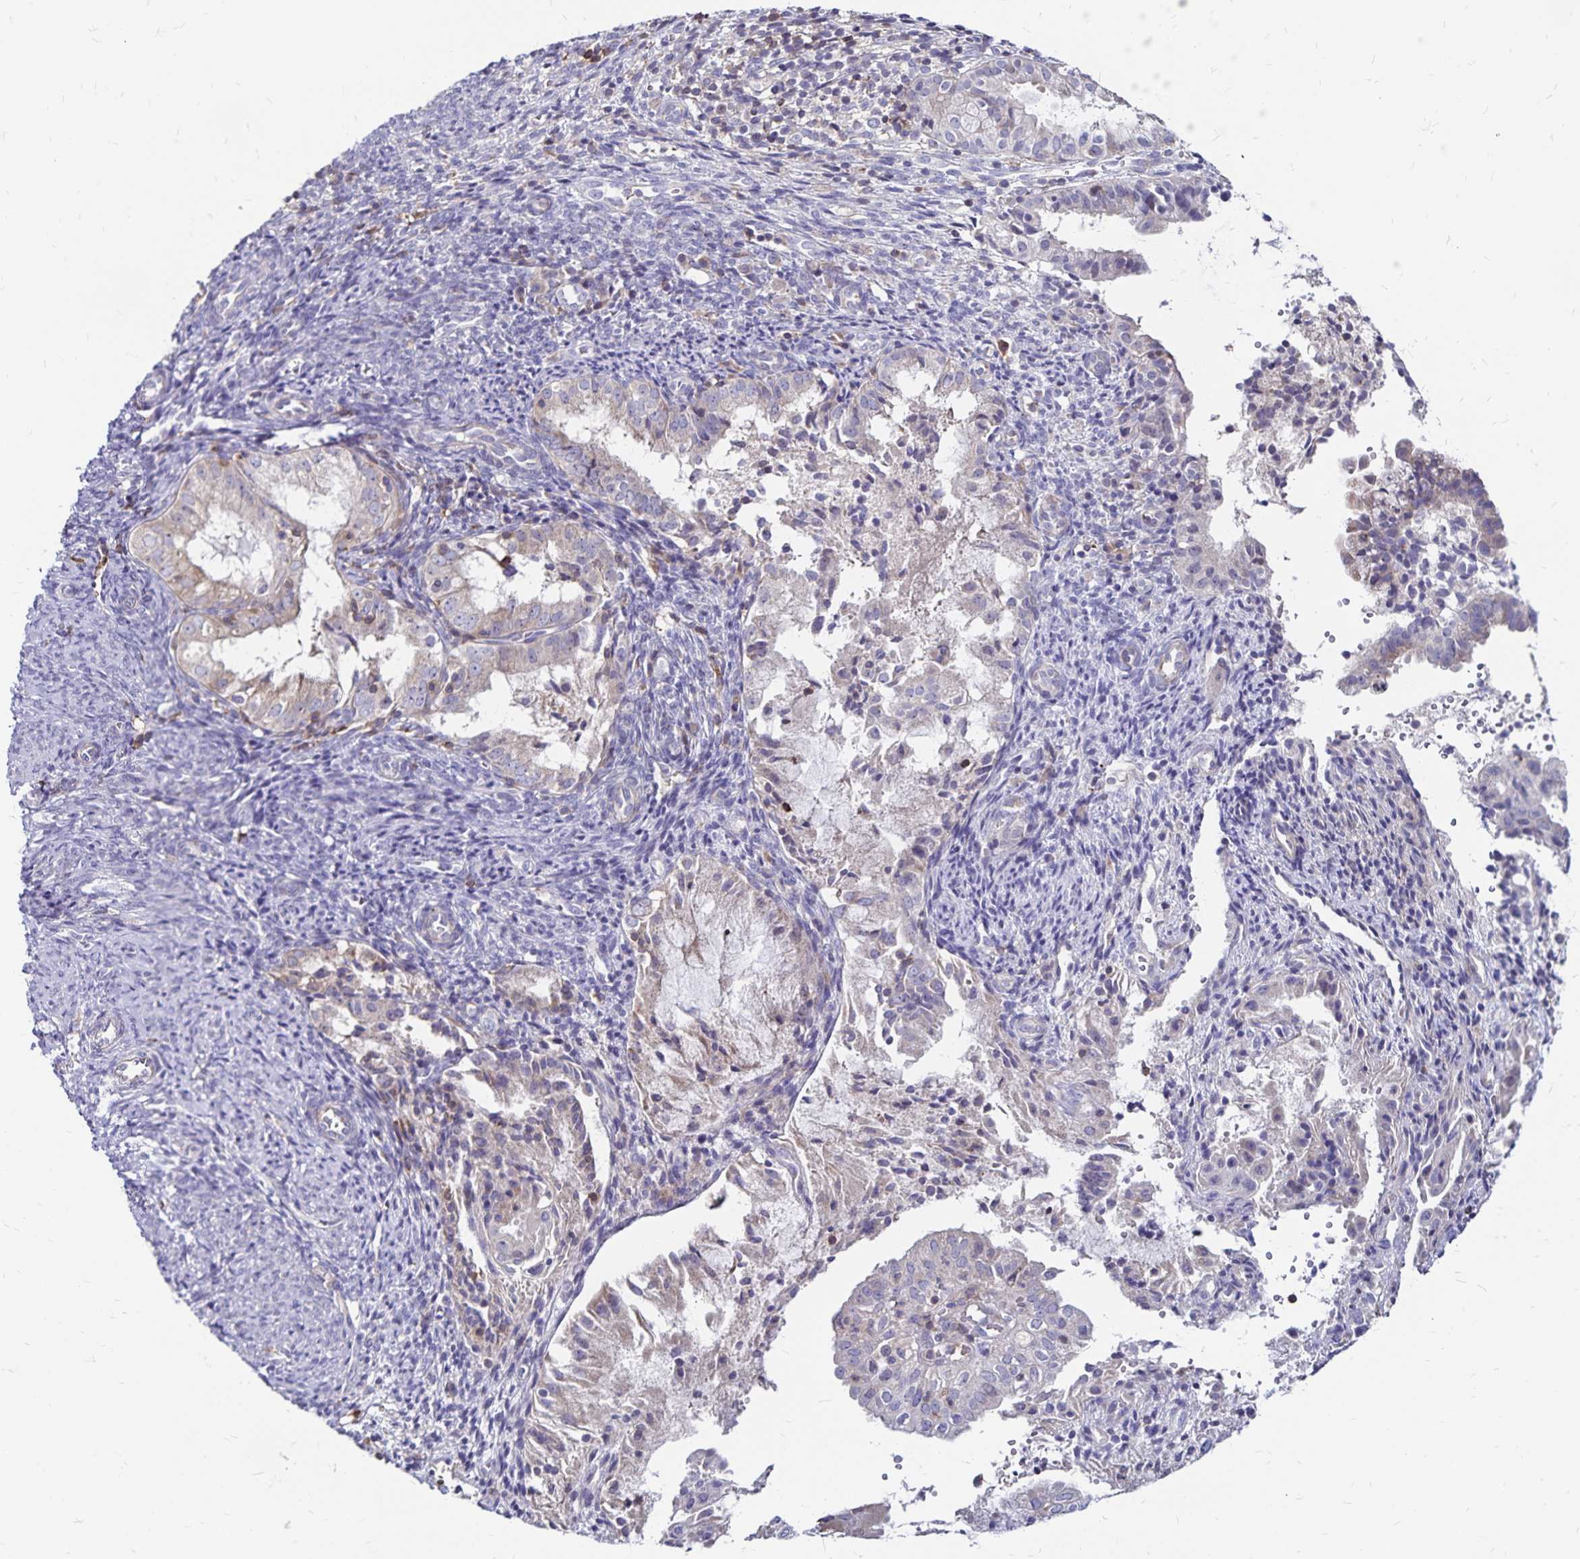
{"staining": {"intensity": "weak", "quantity": "<25%", "location": "cytoplasmic/membranous"}, "tissue": "endometrial cancer", "cell_type": "Tumor cells", "image_type": "cancer", "snomed": [{"axis": "morphology", "description": "Adenocarcinoma, NOS"}, {"axis": "topography", "description": "Endometrium"}], "caption": "A micrograph of human adenocarcinoma (endometrial) is negative for staining in tumor cells.", "gene": "NAGPA", "patient": {"sex": "female", "age": 55}}